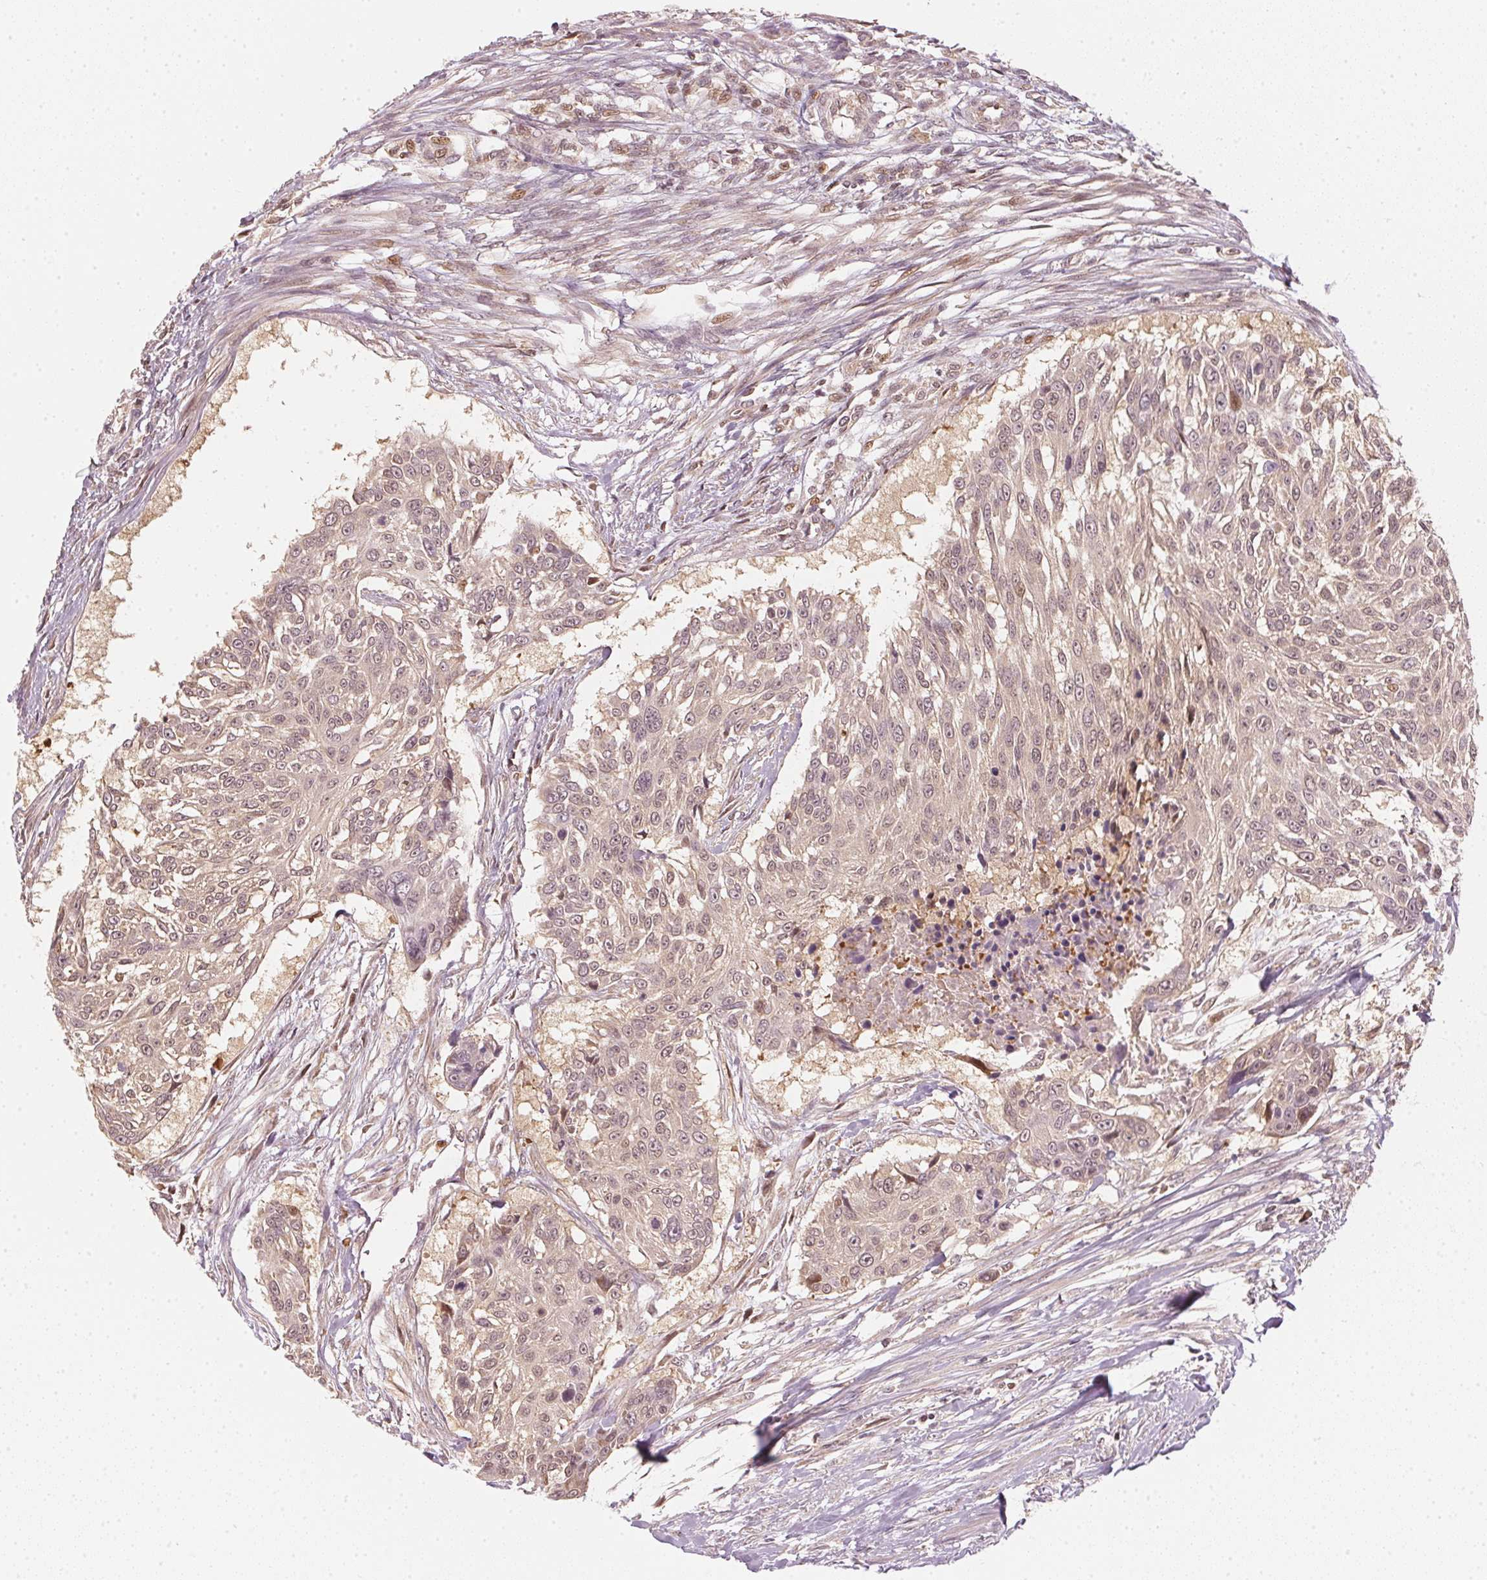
{"staining": {"intensity": "weak", "quantity": ">75%", "location": "nuclear"}, "tissue": "urothelial cancer", "cell_type": "Tumor cells", "image_type": "cancer", "snomed": [{"axis": "morphology", "description": "Urothelial carcinoma, NOS"}, {"axis": "topography", "description": "Urinary bladder"}], "caption": "A histopathology image of urothelial cancer stained for a protein exhibits weak nuclear brown staining in tumor cells.", "gene": "UBE2L3", "patient": {"sex": "male", "age": 55}}